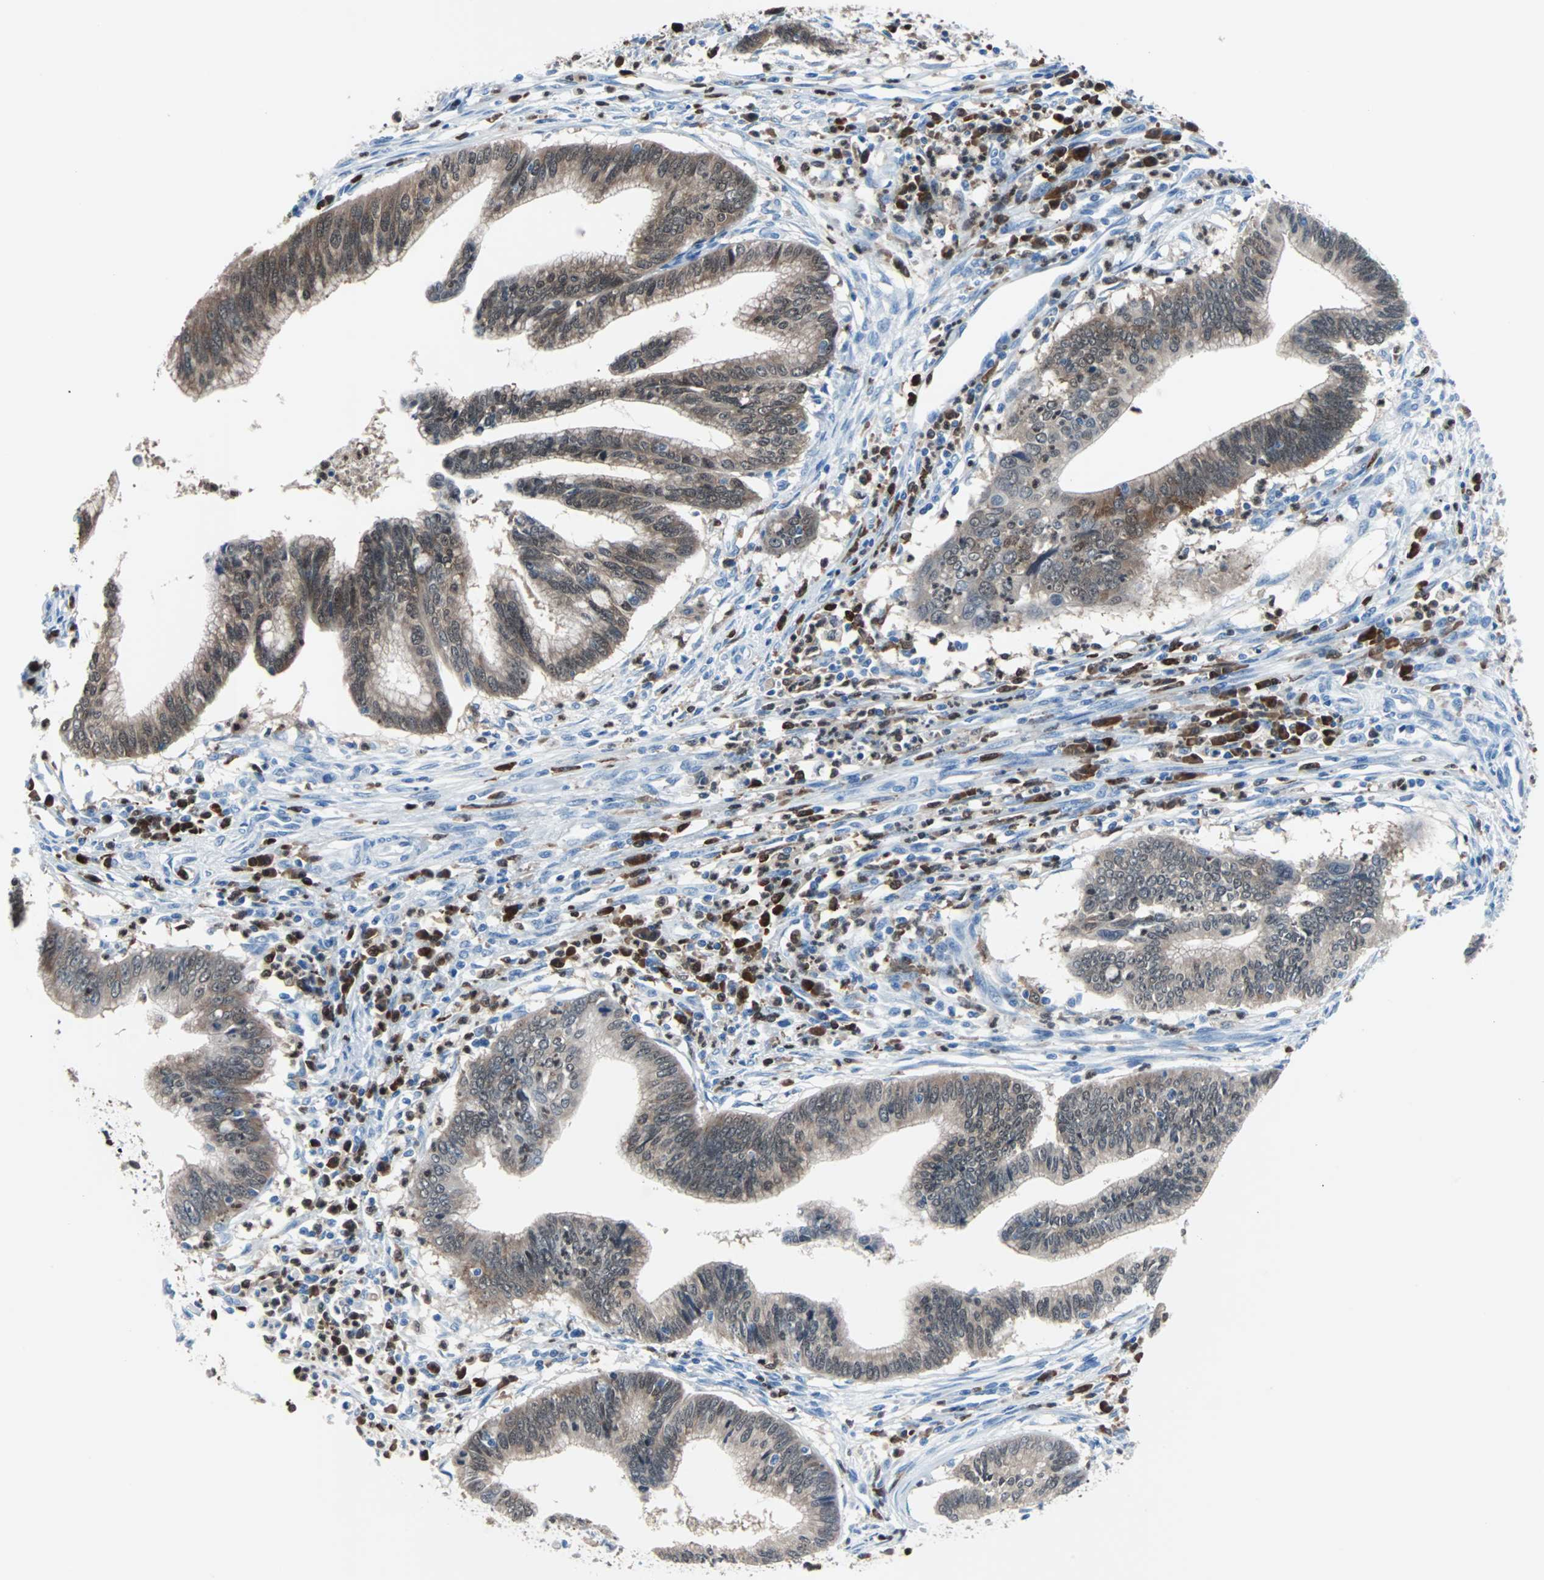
{"staining": {"intensity": "moderate", "quantity": ">75%", "location": "cytoplasmic/membranous"}, "tissue": "cervical cancer", "cell_type": "Tumor cells", "image_type": "cancer", "snomed": [{"axis": "morphology", "description": "Adenocarcinoma, NOS"}, {"axis": "topography", "description": "Cervix"}], "caption": "Cervical adenocarcinoma tissue exhibits moderate cytoplasmic/membranous positivity in approximately >75% of tumor cells", "gene": "SYK", "patient": {"sex": "female", "age": 36}}